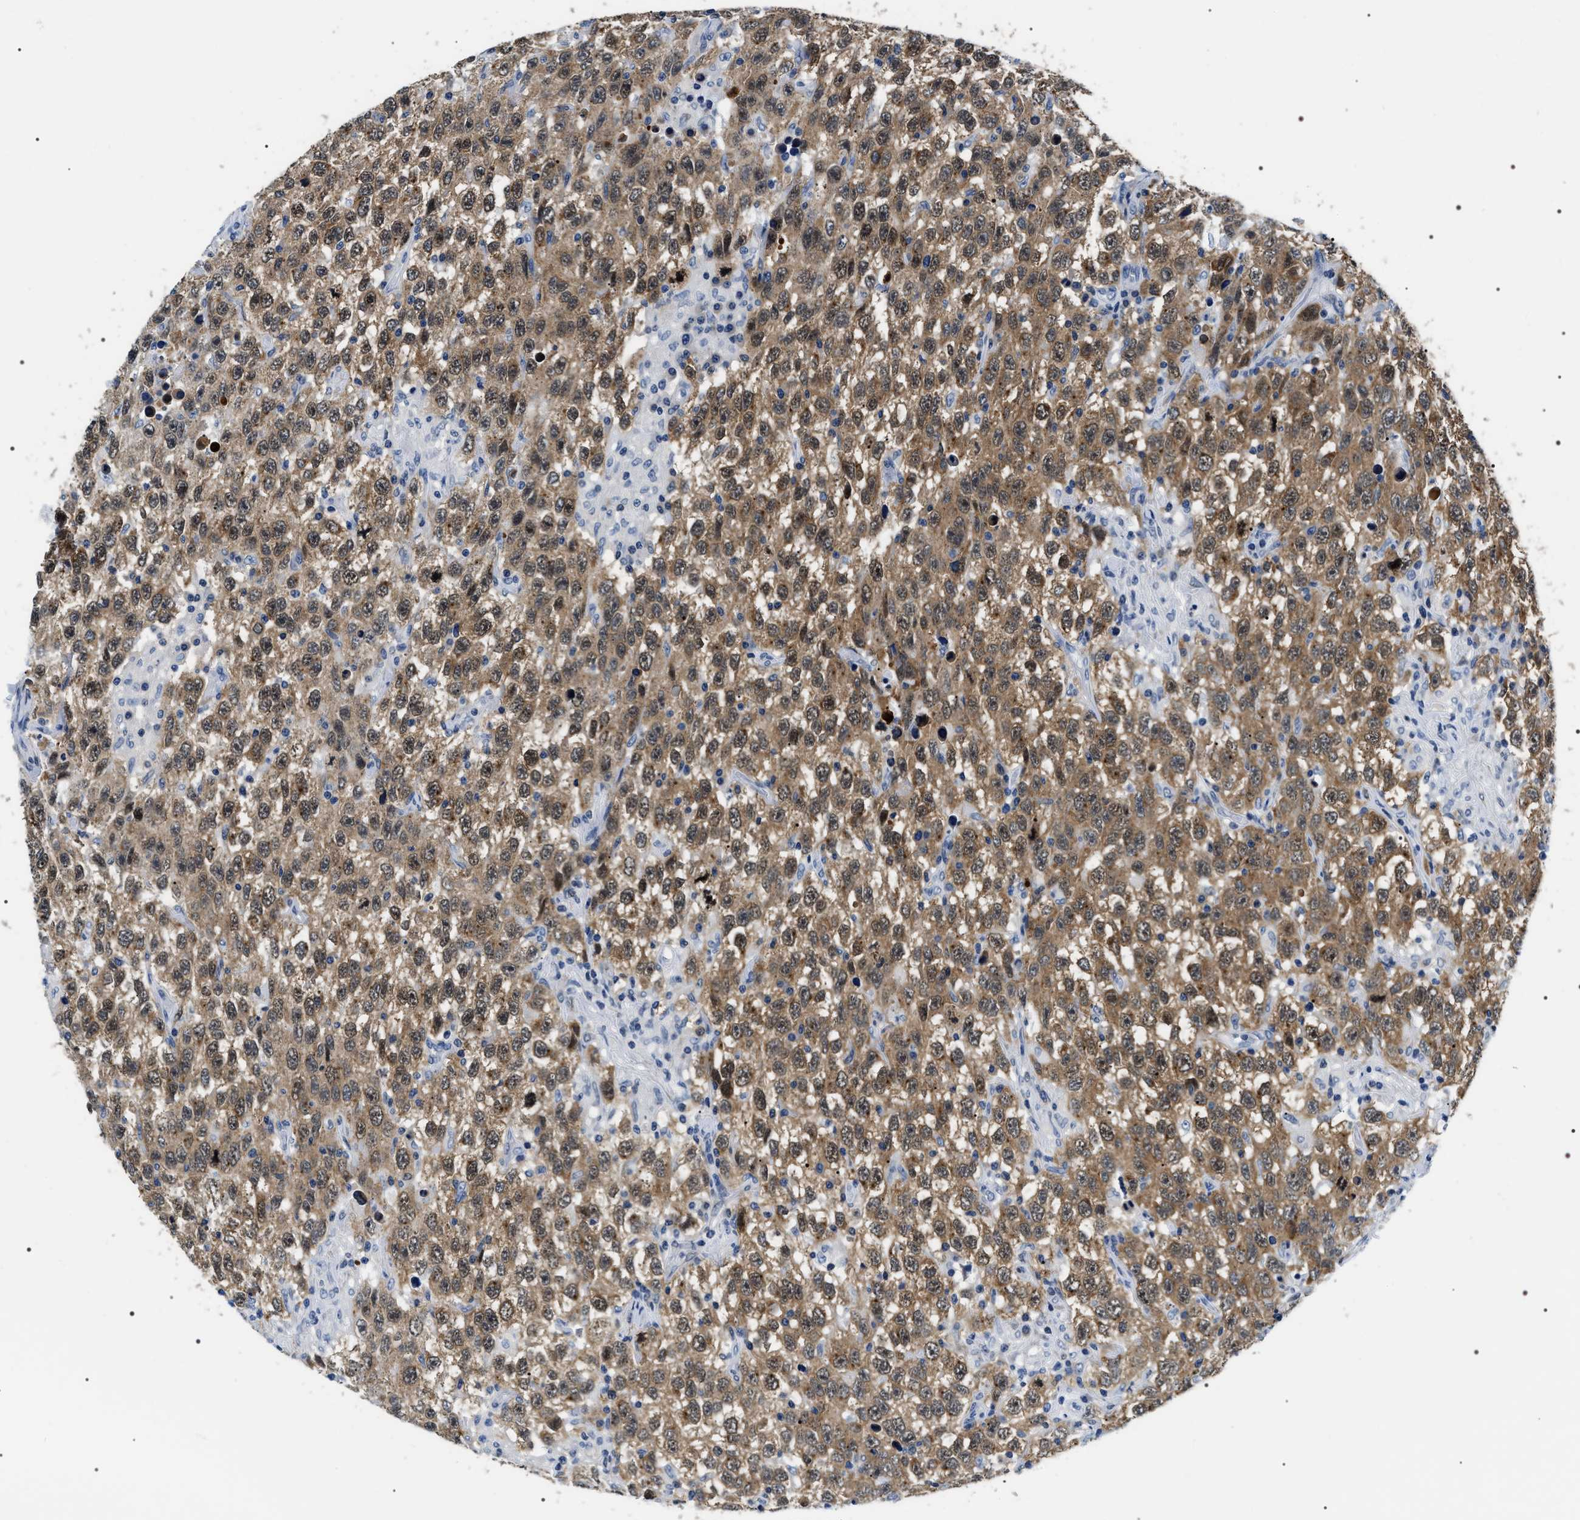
{"staining": {"intensity": "moderate", "quantity": ">75%", "location": "cytoplasmic/membranous,nuclear"}, "tissue": "testis cancer", "cell_type": "Tumor cells", "image_type": "cancer", "snomed": [{"axis": "morphology", "description": "Seminoma, NOS"}, {"axis": "topography", "description": "Testis"}], "caption": "Approximately >75% of tumor cells in testis cancer (seminoma) display moderate cytoplasmic/membranous and nuclear protein expression as visualized by brown immunohistochemical staining.", "gene": "BAG2", "patient": {"sex": "male", "age": 41}}